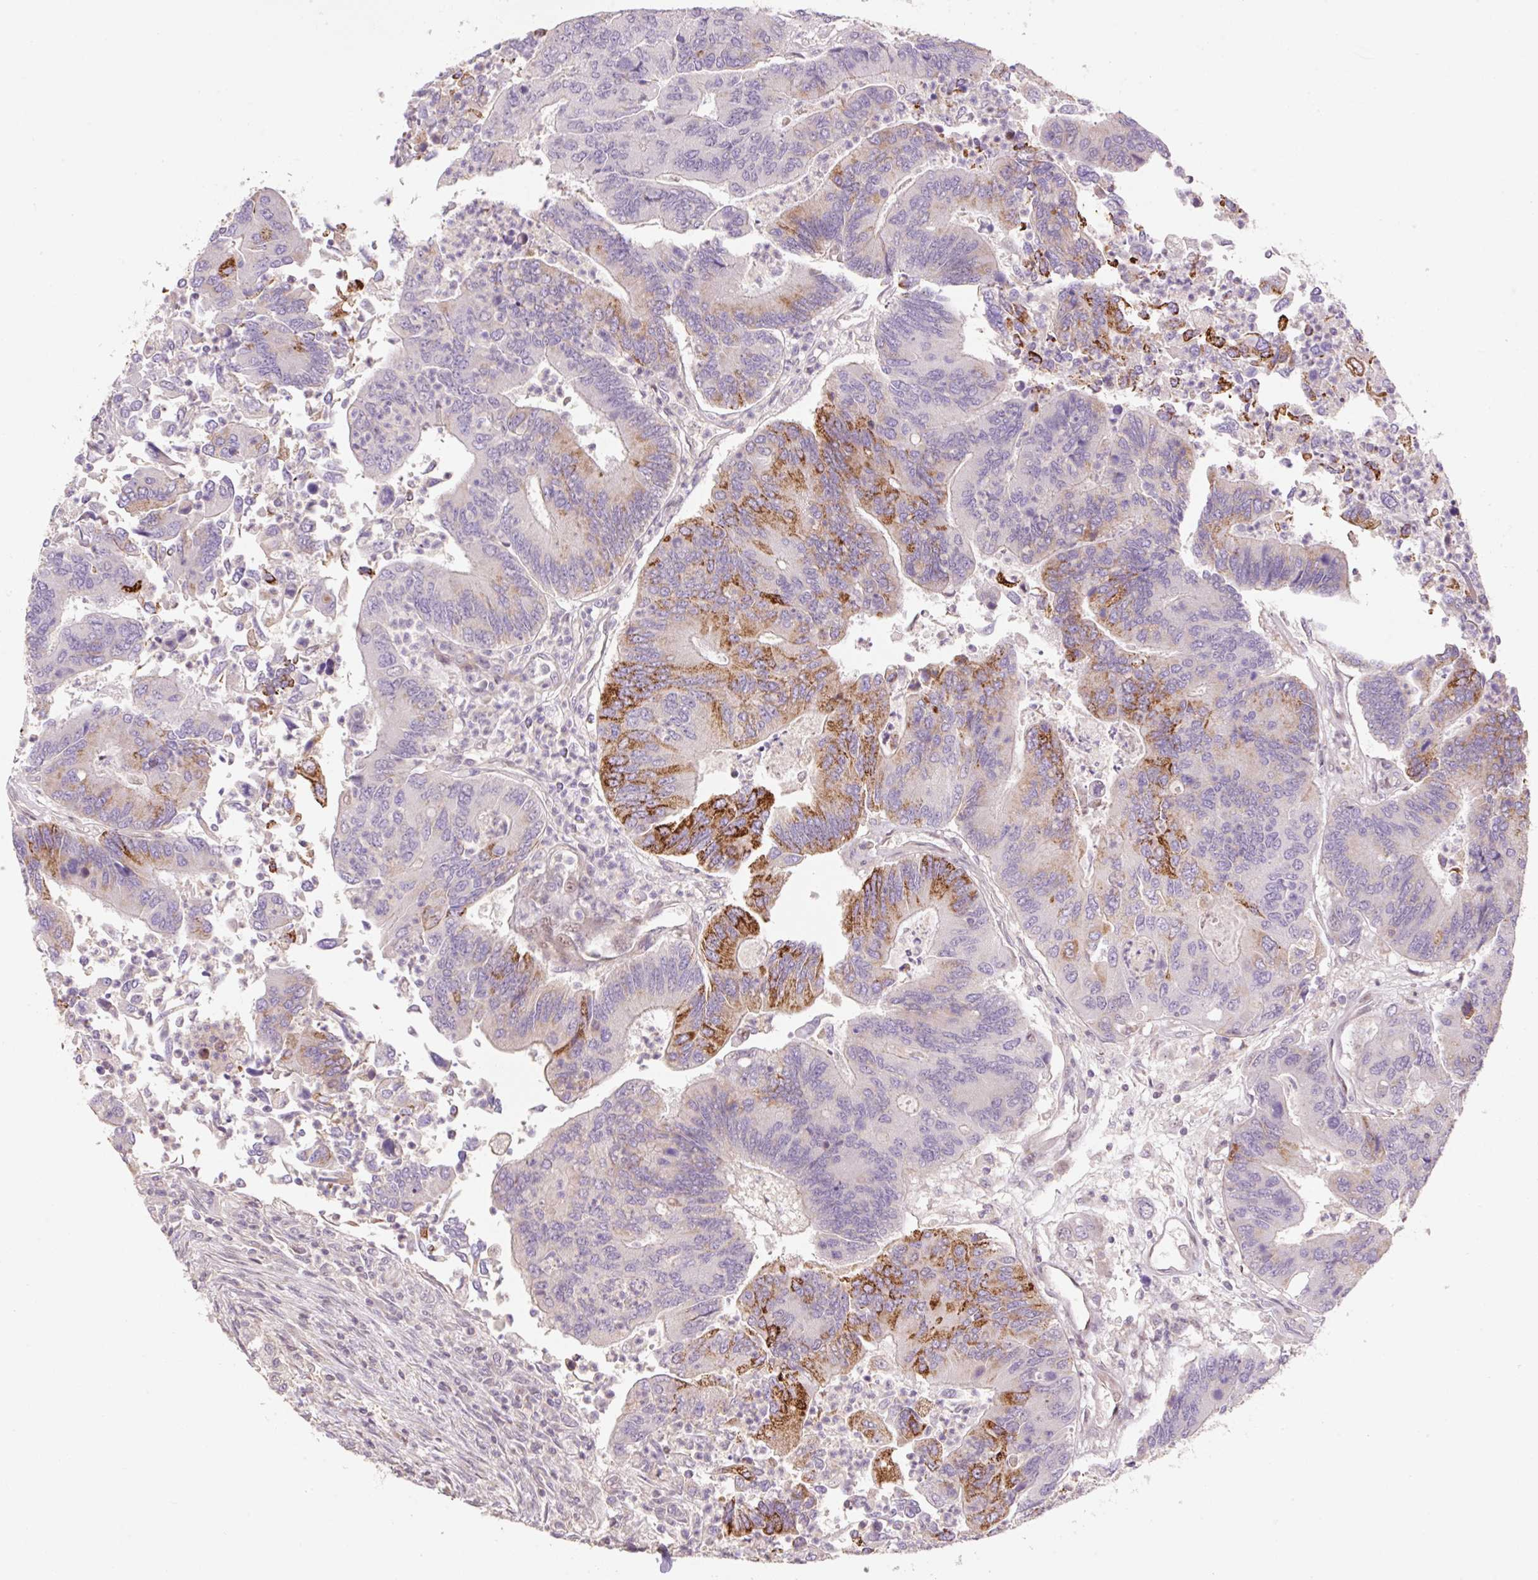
{"staining": {"intensity": "strong", "quantity": "<25%", "location": "cytoplasmic/membranous"}, "tissue": "colorectal cancer", "cell_type": "Tumor cells", "image_type": "cancer", "snomed": [{"axis": "morphology", "description": "Adenocarcinoma, NOS"}, {"axis": "topography", "description": "Colon"}], "caption": "Immunohistochemical staining of human colorectal adenocarcinoma exhibits medium levels of strong cytoplasmic/membranous staining in approximately <25% of tumor cells.", "gene": "ZNF552", "patient": {"sex": "female", "age": 67}}